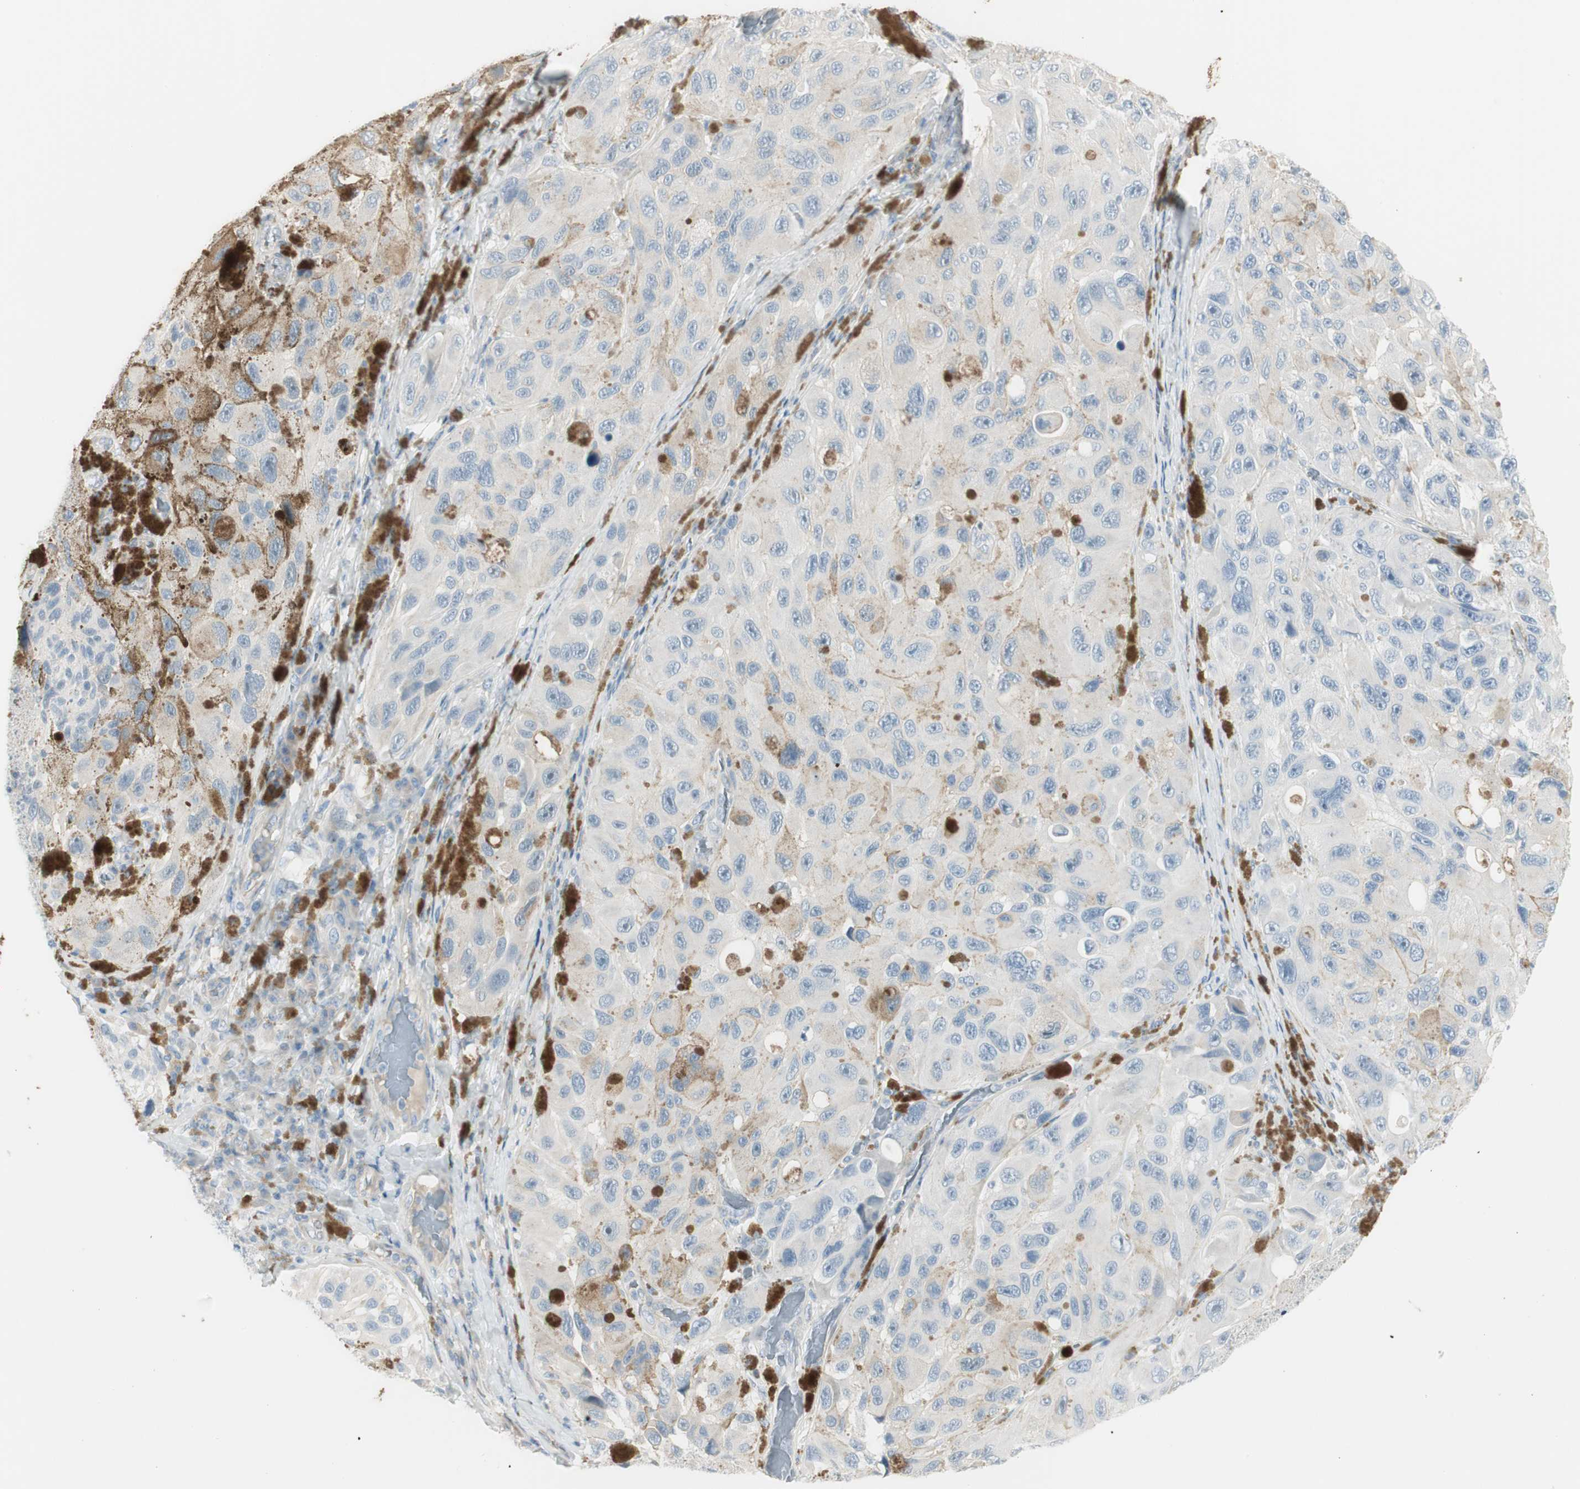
{"staining": {"intensity": "negative", "quantity": "none", "location": "none"}, "tissue": "melanoma", "cell_type": "Tumor cells", "image_type": "cancer", "snomed": [{"axis": "morphology", "description": "Malignant melanoma, NOS"}, {"axis": "topography", "description": "Skin"}], "caption": "DAB immunohistochemical staining of melanoma shows no significant positivity in tumor cells. (DAB (3,3'-diaminobenzidine) IHC, high magnification).", "gene": "CACNA2D1", "patient": {"sex": "female", "age": 73}}